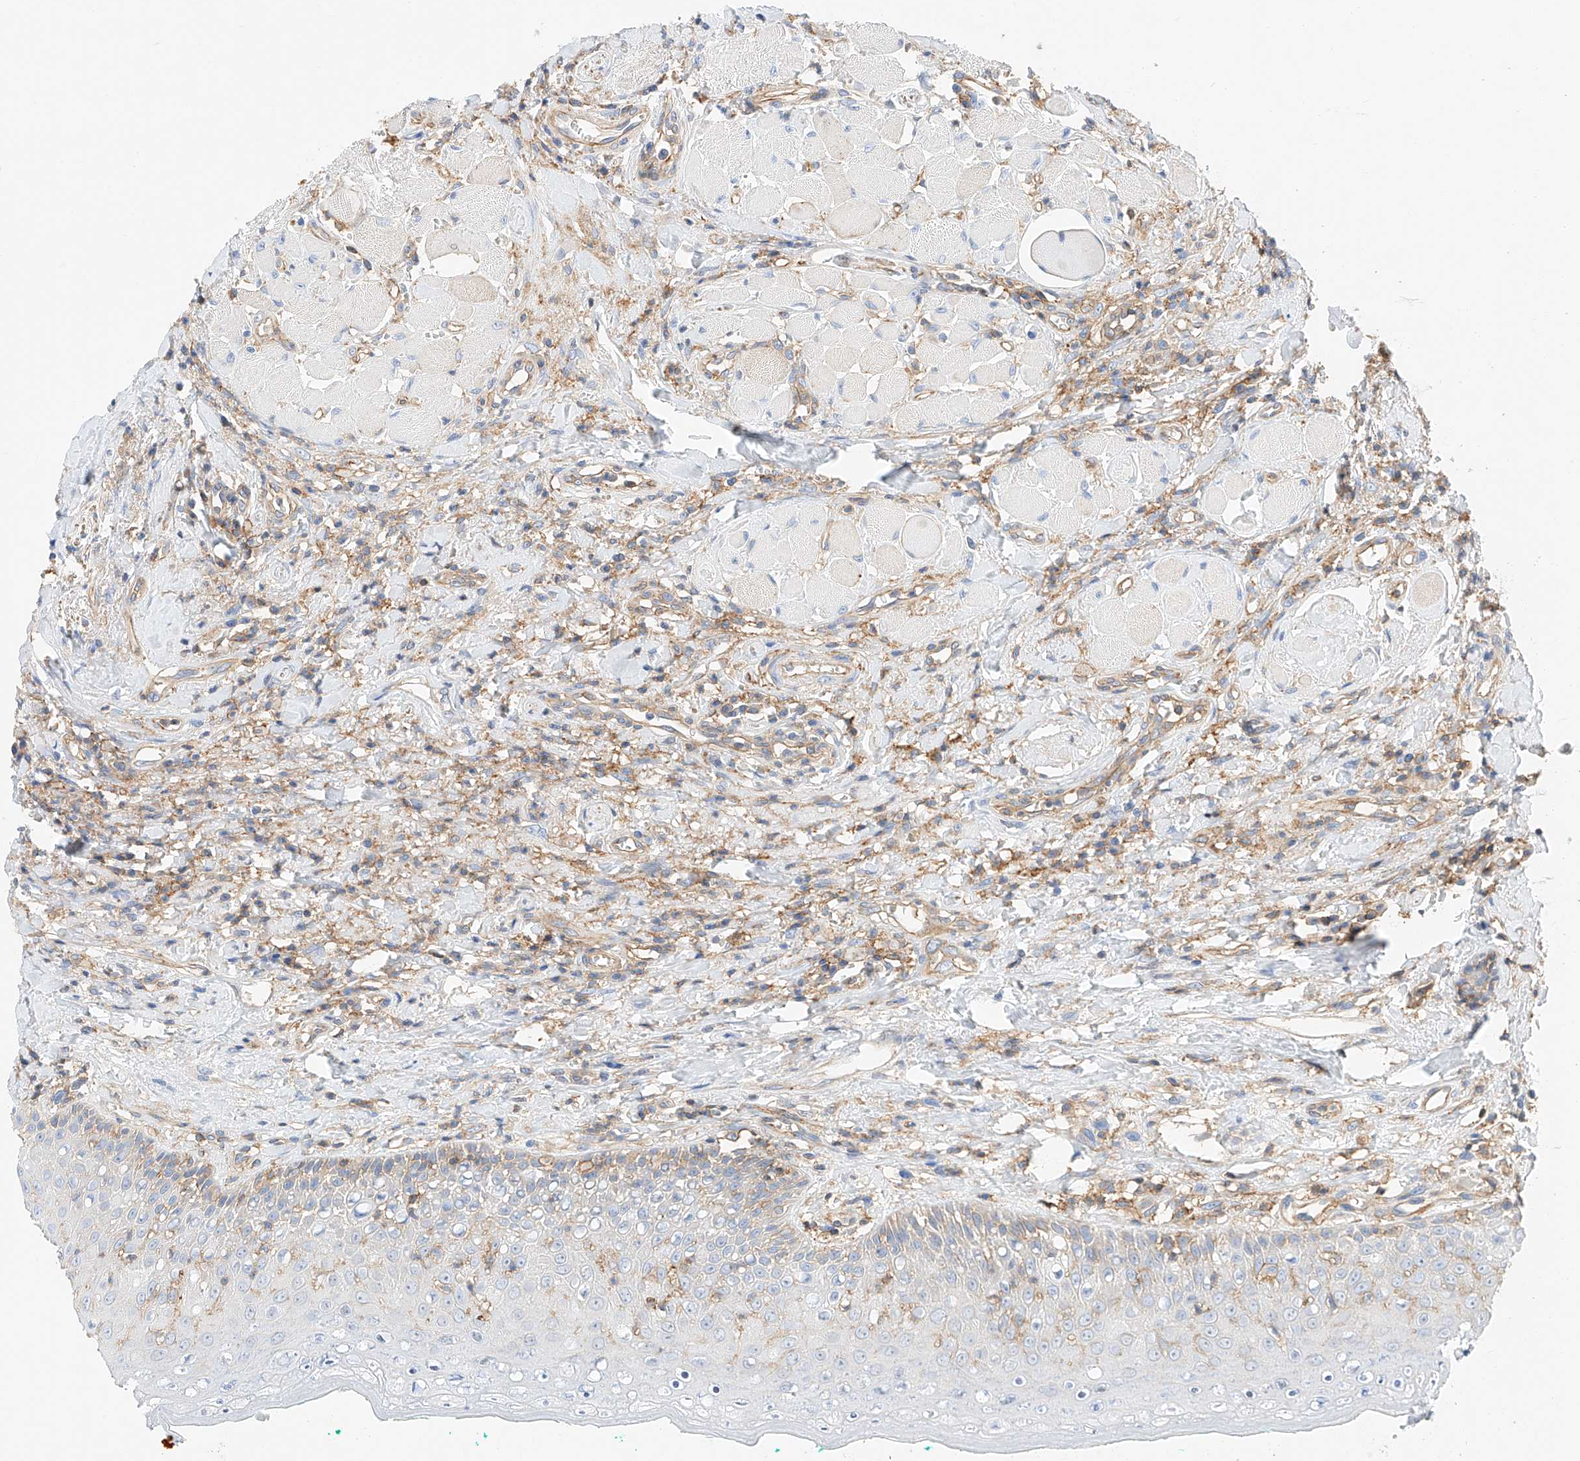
{"staining": {"intensity": "weak", "quantity": "<25%", "location": "cytoplasmic/membranous"}, "tissue": "oral mucosa", "cell_type": "Squamous epithelial cells", "image_type": "normal", "snomed": [{"axis": "morphology", "description": "Normal tissue, NOS"}, {"axis": "topography", "description": "Oral tissue"}], "caption": "IHC photomicrograph of unremarkable human oral mucosa stained for a protein (brown), which reveals no staining in squamous epithelial cells.", "gene": "ENSG00000259132", "patient": {"sex": "female", "age": 70}}